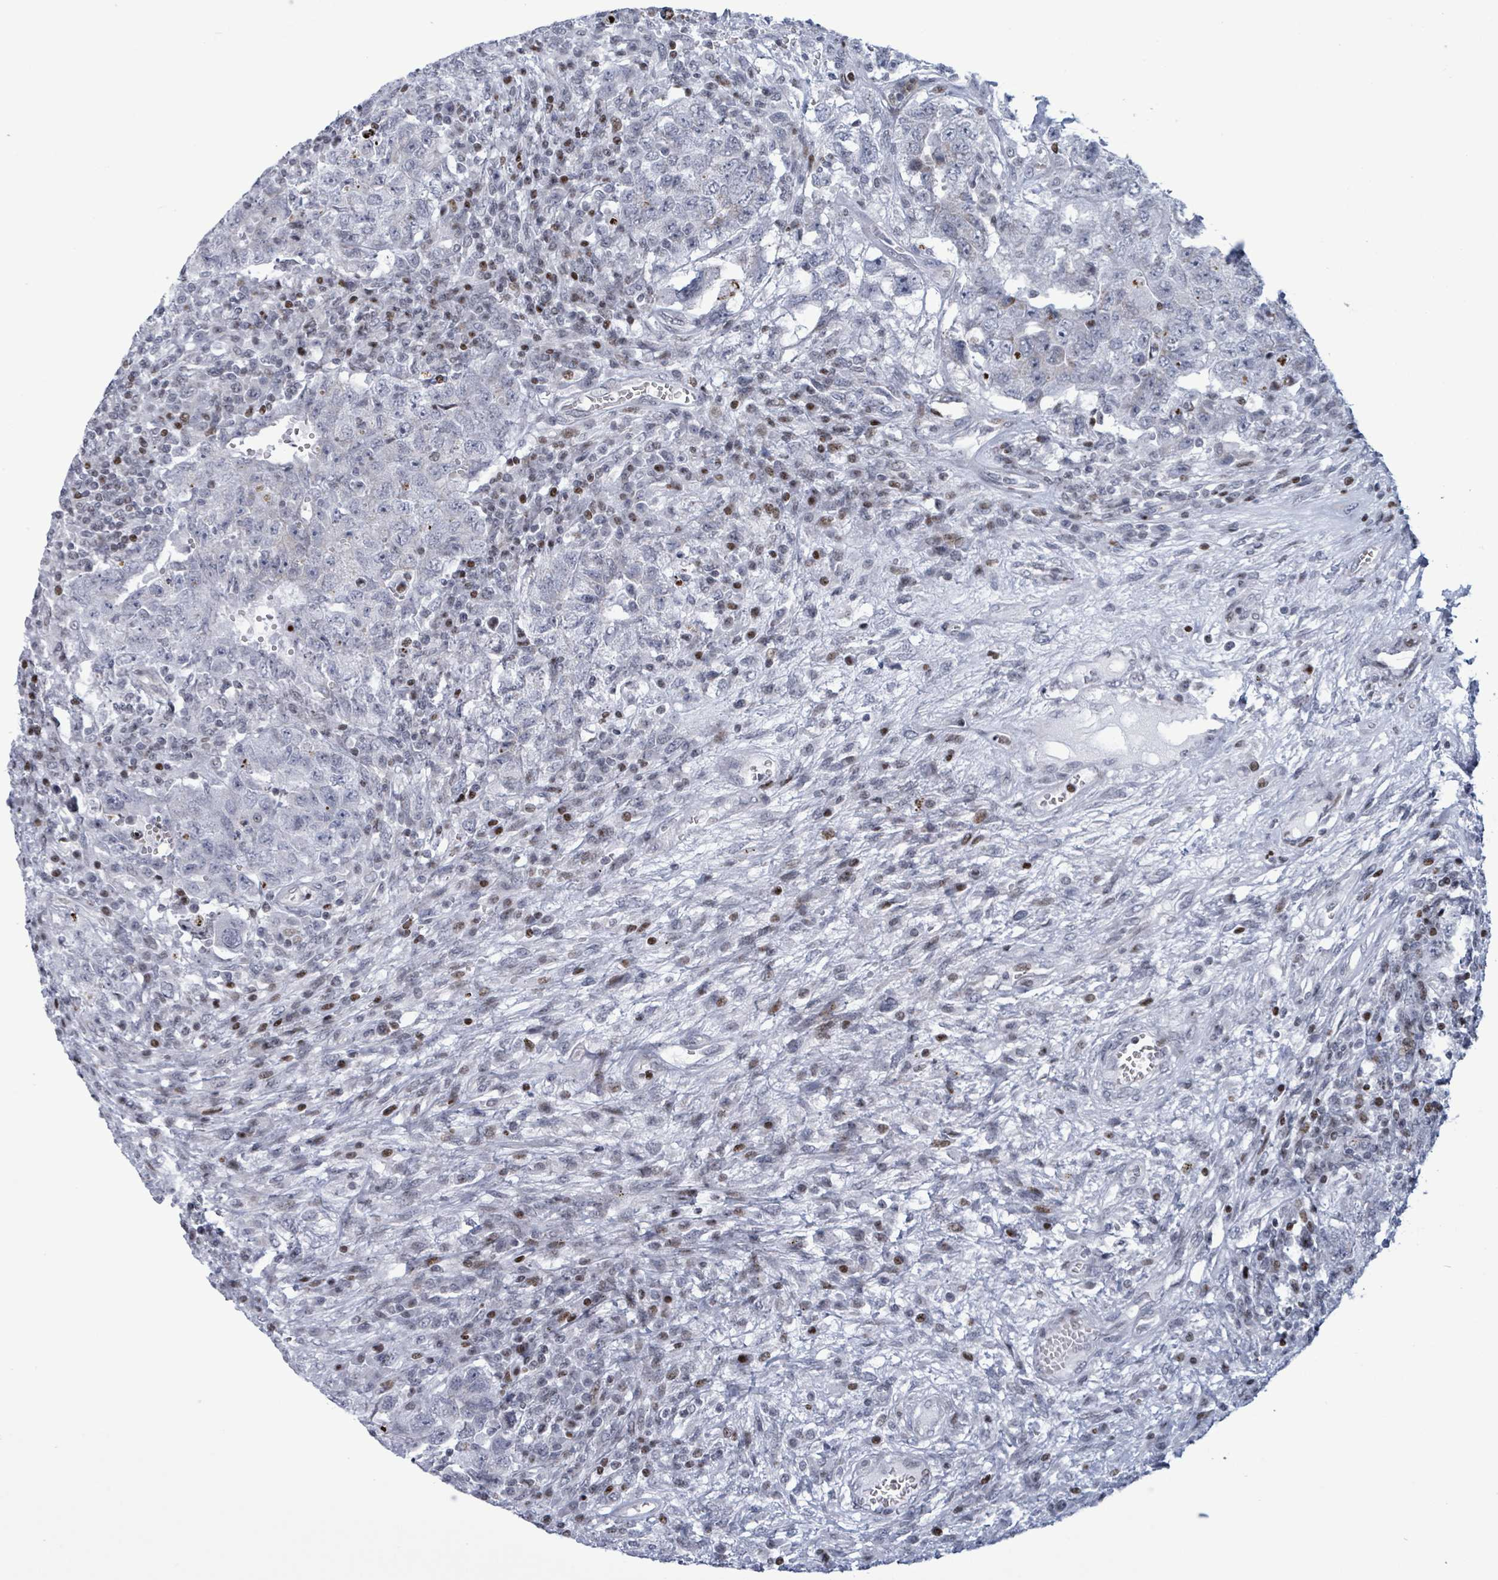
{"staining": {"intensity": "negative", "quantity": "none", "location": "none"}, "tissue": "testis cancer", "cell_type": "Tumor cells", "image_type": "cancer", "snomed": [{"axis": "morphology", "description": "Carcinoma, Embryonal, NOS"}, {"axis": "topography", "description": "Testis"}], "caption": "Tumor cells show no significant protein positivity in testis embryonal carcinoma. Brightfield microscopy of immunohistochemistry stained with DAB (3,3'-diaminobenzidine) (brown) and hematoxylin (blue), captured at high magnification.", "gene": "FNDC4", "patient": {"sex": "male", "age": 26}}